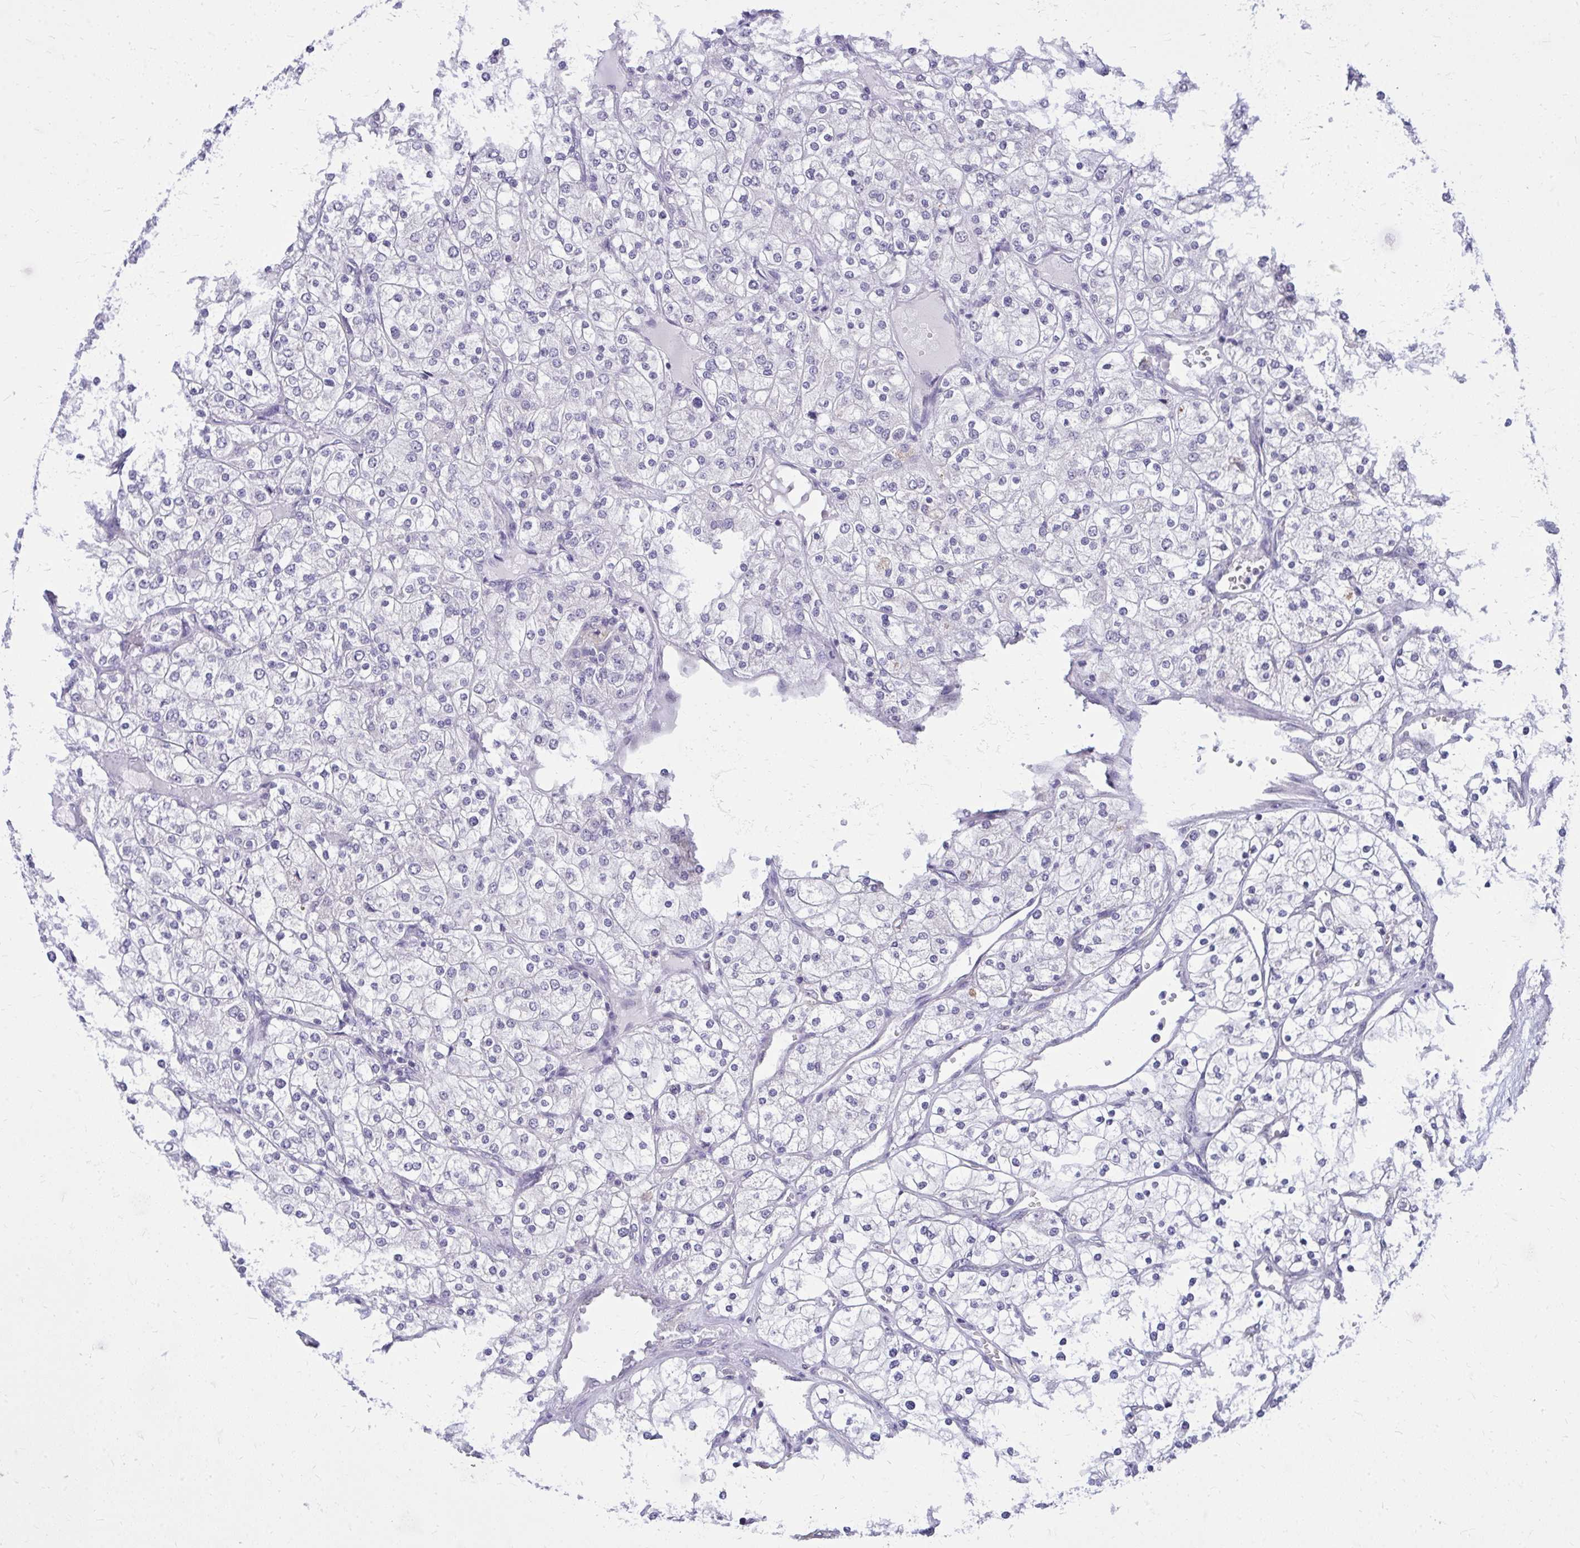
{"staining": {"intensity": "negative", "quantity": "none", "location": "none"}, "tissue": "renal cancer", "cell_type": "Tumor cells", "image_type": "cancer", "snomed": [{"axis": "morphology", "description": "Adenocarcinoma, NOS"}, {"axis": "topography", "description": "Kidney"}], "caption": "Immunohistochemistry (IHC) photomicrograph of human renal cancer (adenocarcinoma) stained for a protein (brown), which exhibits no expression in tumor cells. (DAB (3,3'-diaminobenzidine) immunohistochemistry visualized using brightfield microscopy, high magnification).", "gene": "AKAP5", "patient": {"sex": "male", "age": 80}}